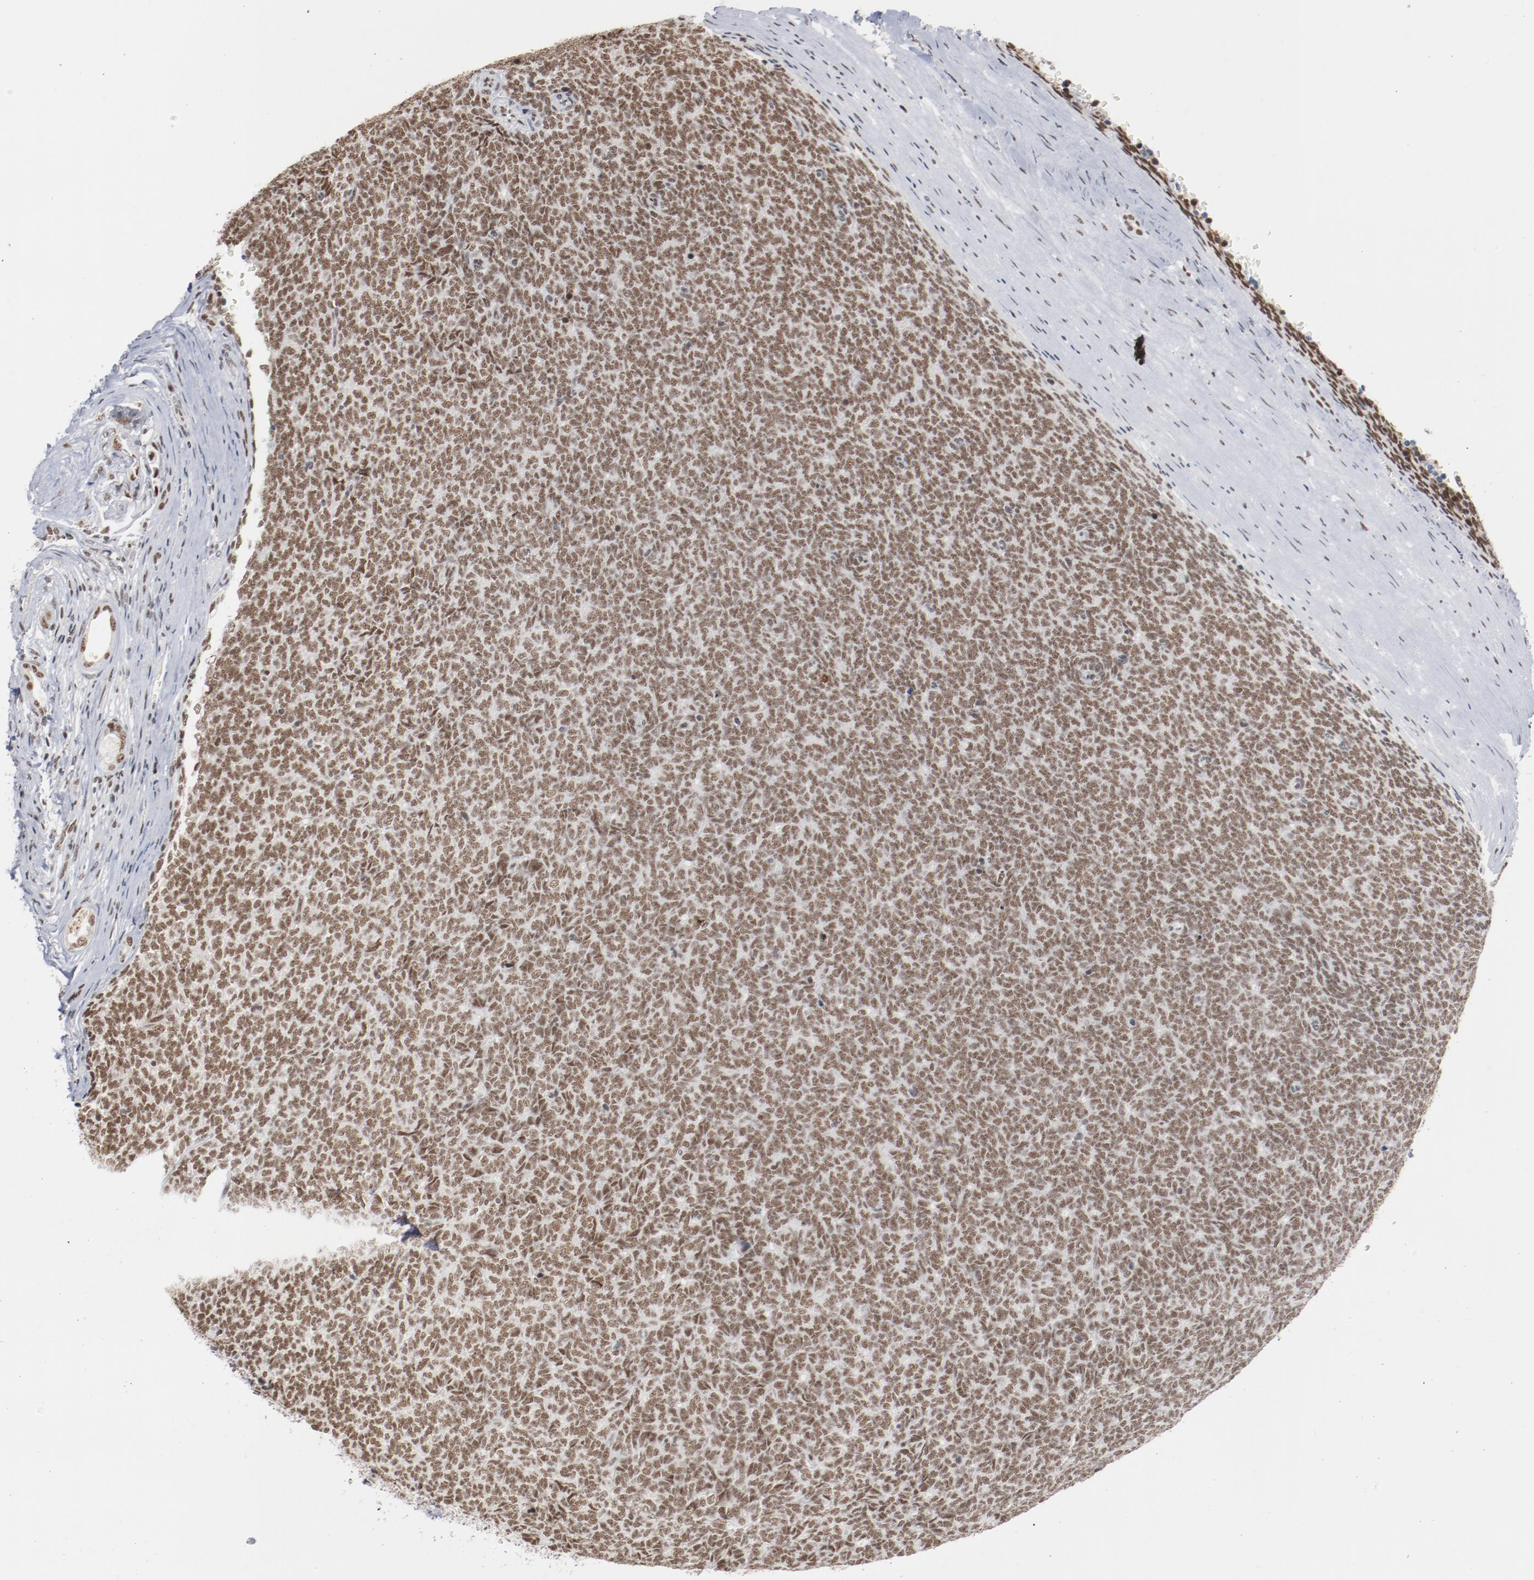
{"staining": {"intensity": "moderate", "quantity": ">75%", "location": "nuclear"}, "tissue": "renal cancer", "cell_type": "Tumor cells", "image_type": "cancer", "snomed": [{"axis": "morphology", "description": "Neoplasm, malignant, NOS"}, {"axis": "topography", "description": "Kidney"}], "caption": "A medium amount of moderate nuclear positivity is identified in approximately >75% of tumor cells in renal neoplasm (malignant) tissue.", "gene": "BUB3", "patient": {"sex": "male", "age": 28}}